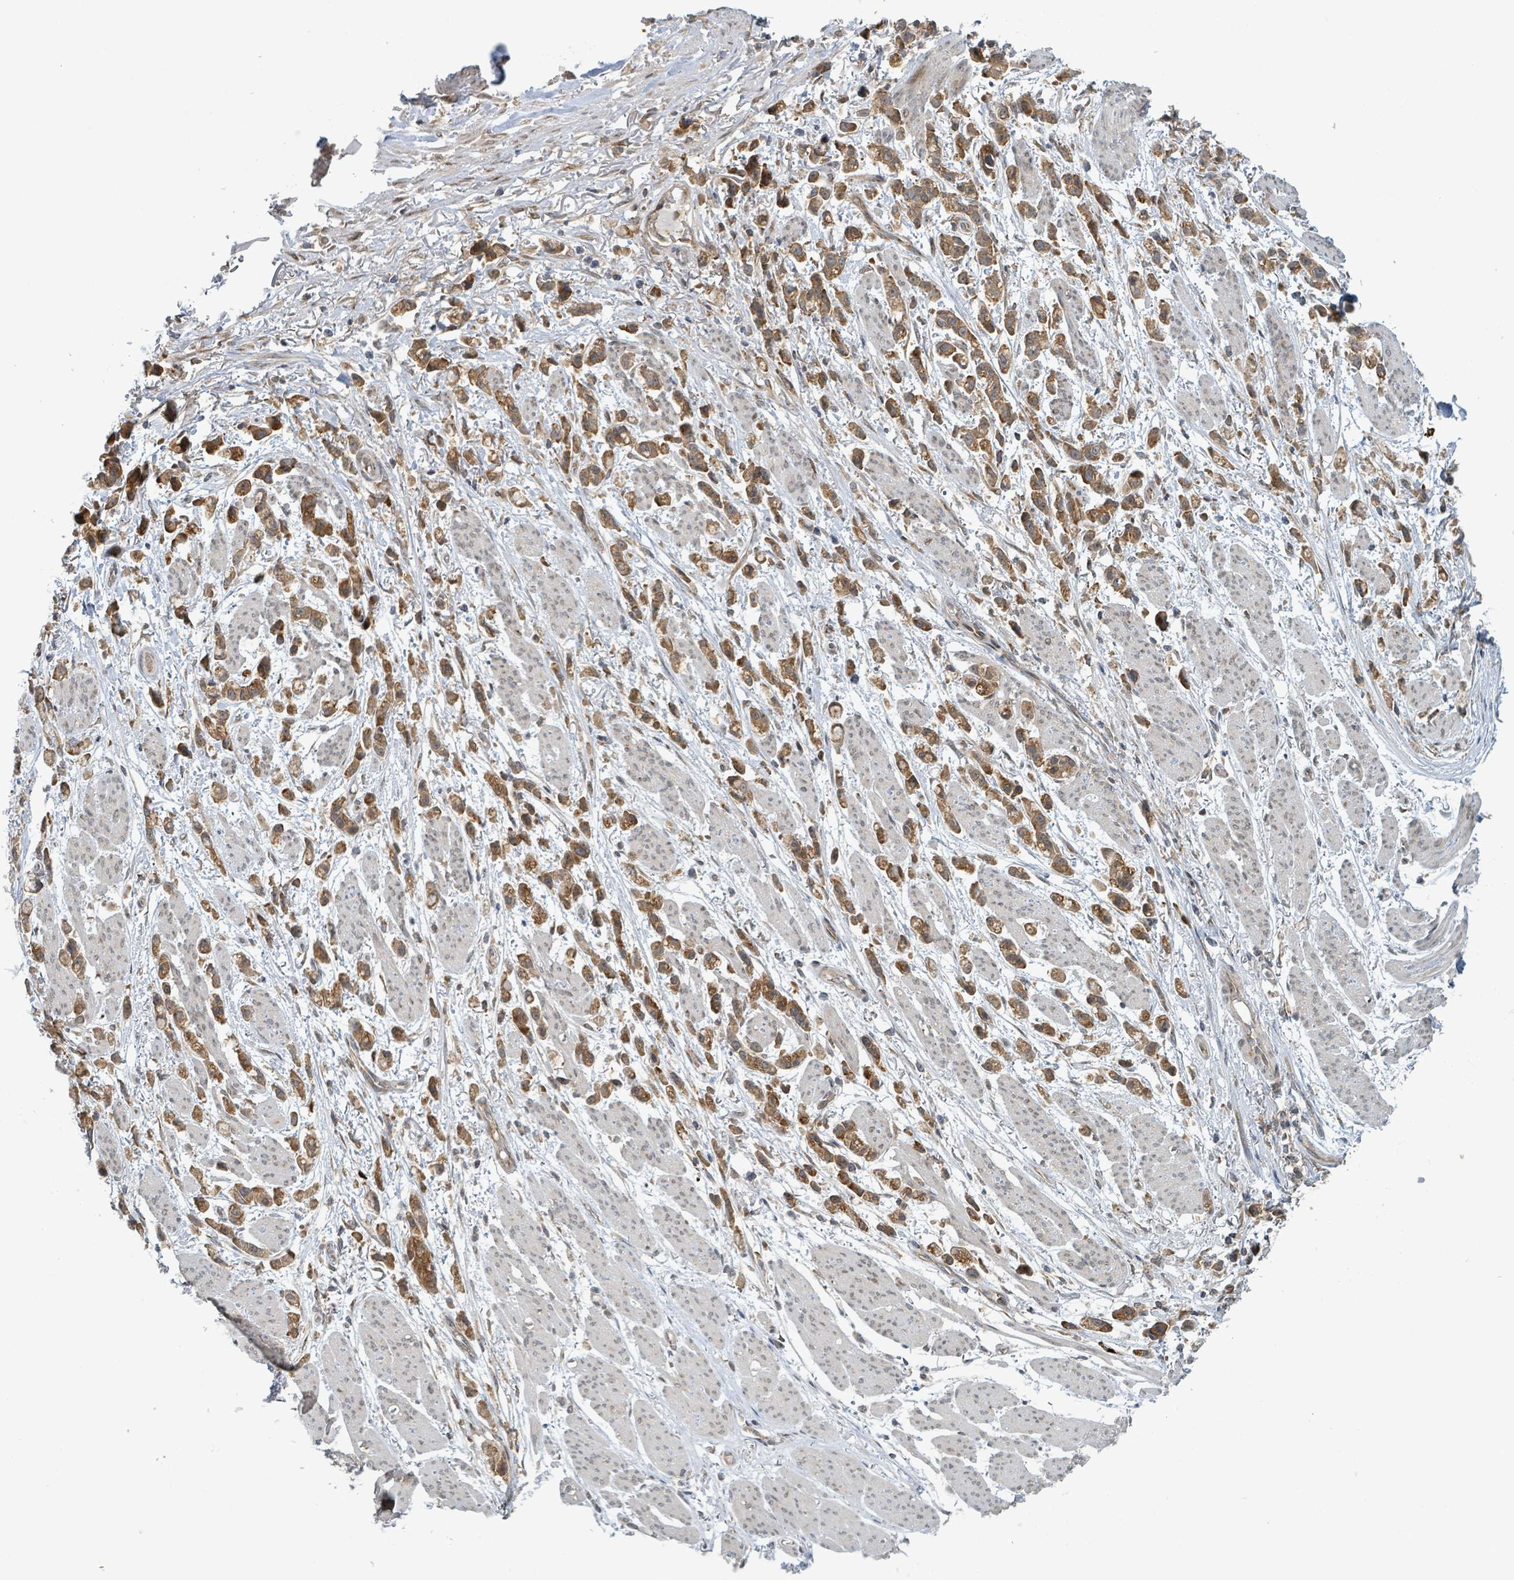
{"staining": {"intensity": "moderate", "quantity": ">75%", "location": "cytoplasmic/membranous"}, "tissue": "stomach cancer", "cell_type": "Tumor cells", "image_type": "cancer", "snomed": [{"axis": "morphology", "description": "Adenocarcinoma, NOS"}, {"axis": "topography", "description": "Stomach"}], "caption": "Immunohistochemical staining of human adenocarcinoma (stomach) reveals moderate cytoplasmic/membranous protein staining in approximately >75% of tumor cells. The staining was performed using DAB, with brown indicating positive protein expression. Nuclei are stained blue with hematoxylin.", "gene": "OR51E1", "patient": {"sex": "female", "age": 81}}